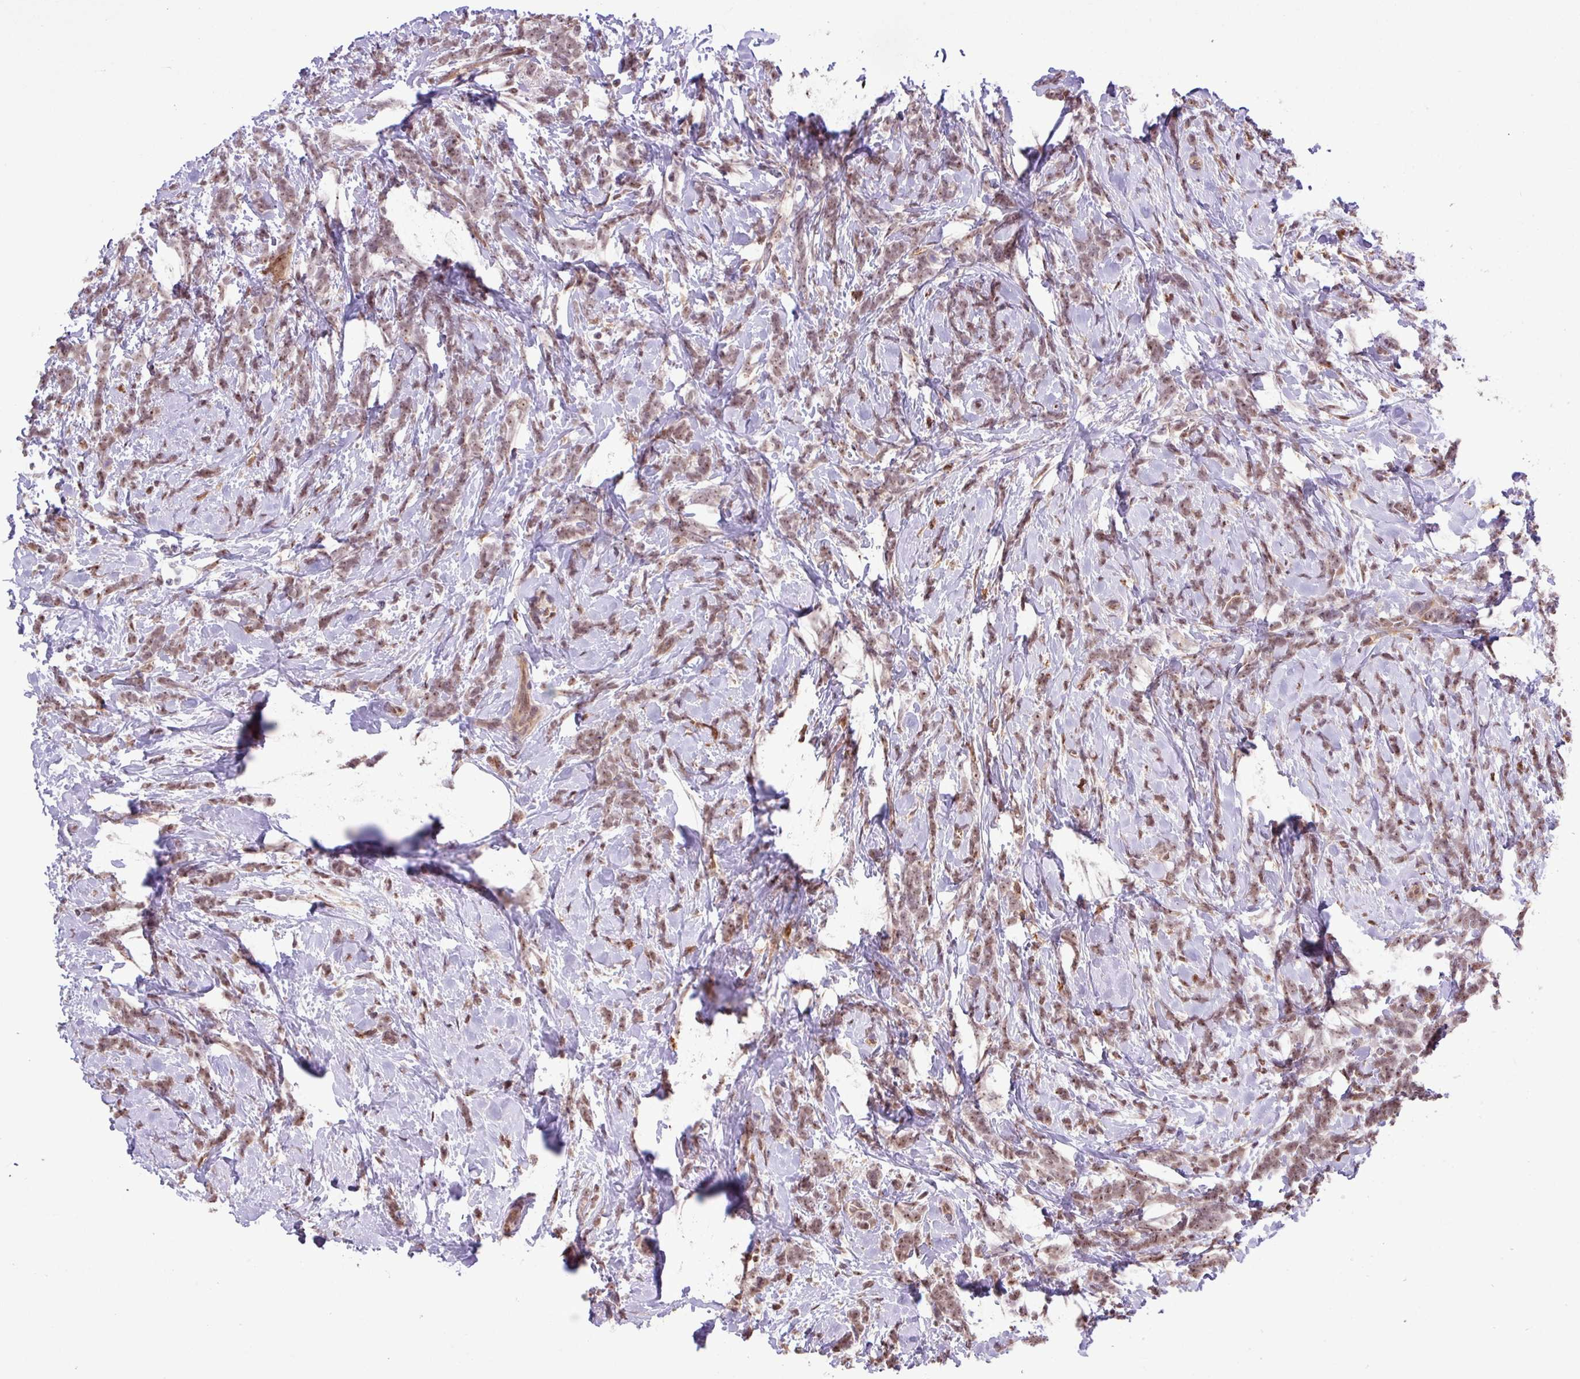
{"staining": {"intensity": "weak", "quantity": ">75%", "location": "nuclear"}, "tissue": "breast cancer", "cell_type": "Tumor cells", "image_type": "cancer", "snomed": [{"axis": "morphology", "description": "Lobular carcinoma"}, {"axis": "topography", "description": "Breast"}], "caption": "Lobular carcinoma (breast) was stained to show a protein in brown. There is low levels of weak nuclear staining in about >75% of tumor cells.", "gene": "GON7", "patient": {"sex": "female", "age": 58}}